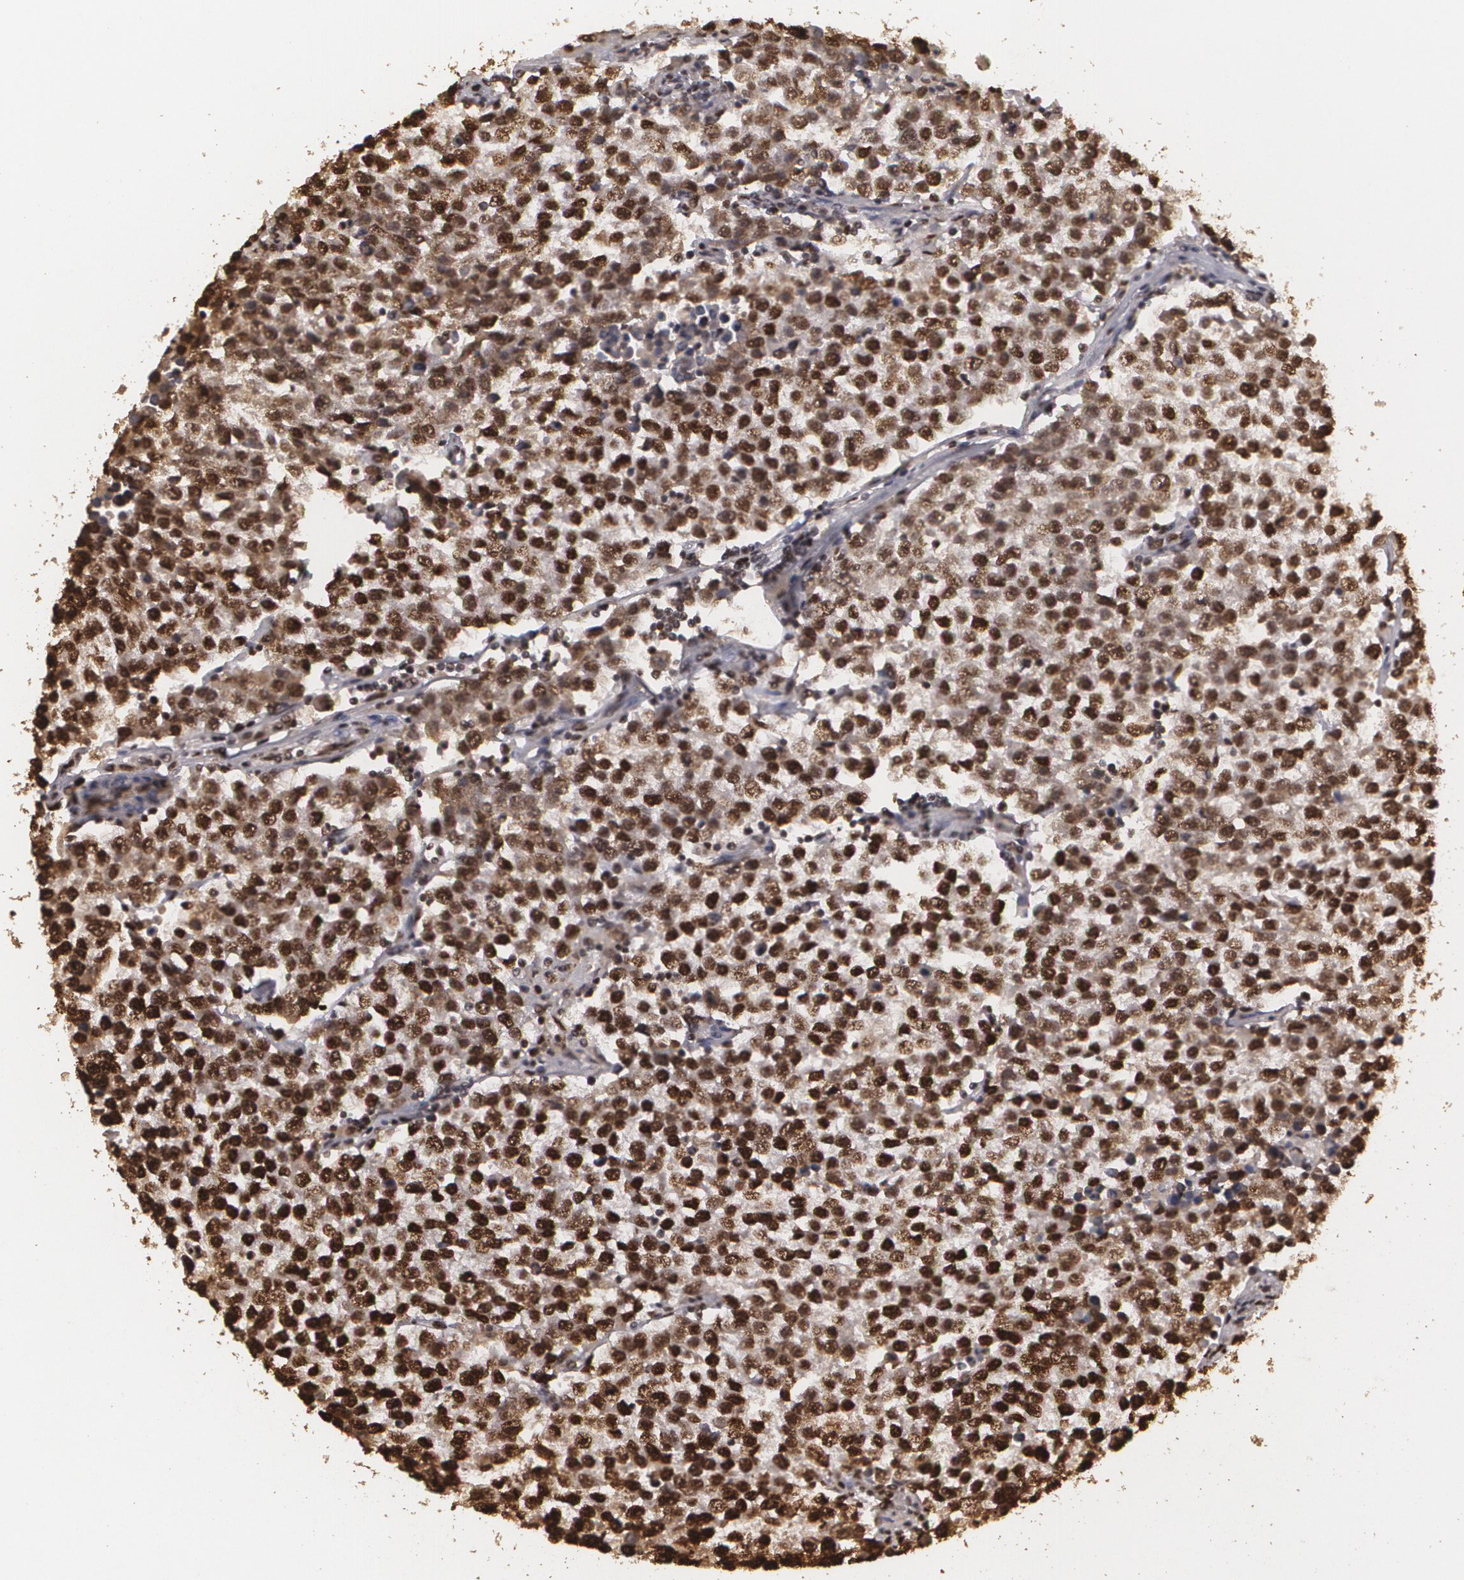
{"staining": {"intensity": "strong", "quantity": ">75%", "location": "nuclear"}, "tissue": "testis cancer", "cell_type": "Tumor cells", "image_type": "cancer", "snomed": [{"axis": "morphology", "description": "Seminoma, NOS"}, {"axis": "topography", "description": "Testis"}], "caption": "Strong nuclear expression for a protein is appreciated in about >75% of tumor cells of testis cancer using immunohistochemistry.", "gene": "RCOR1", "patient": {"sex": "male", "age": 36}}